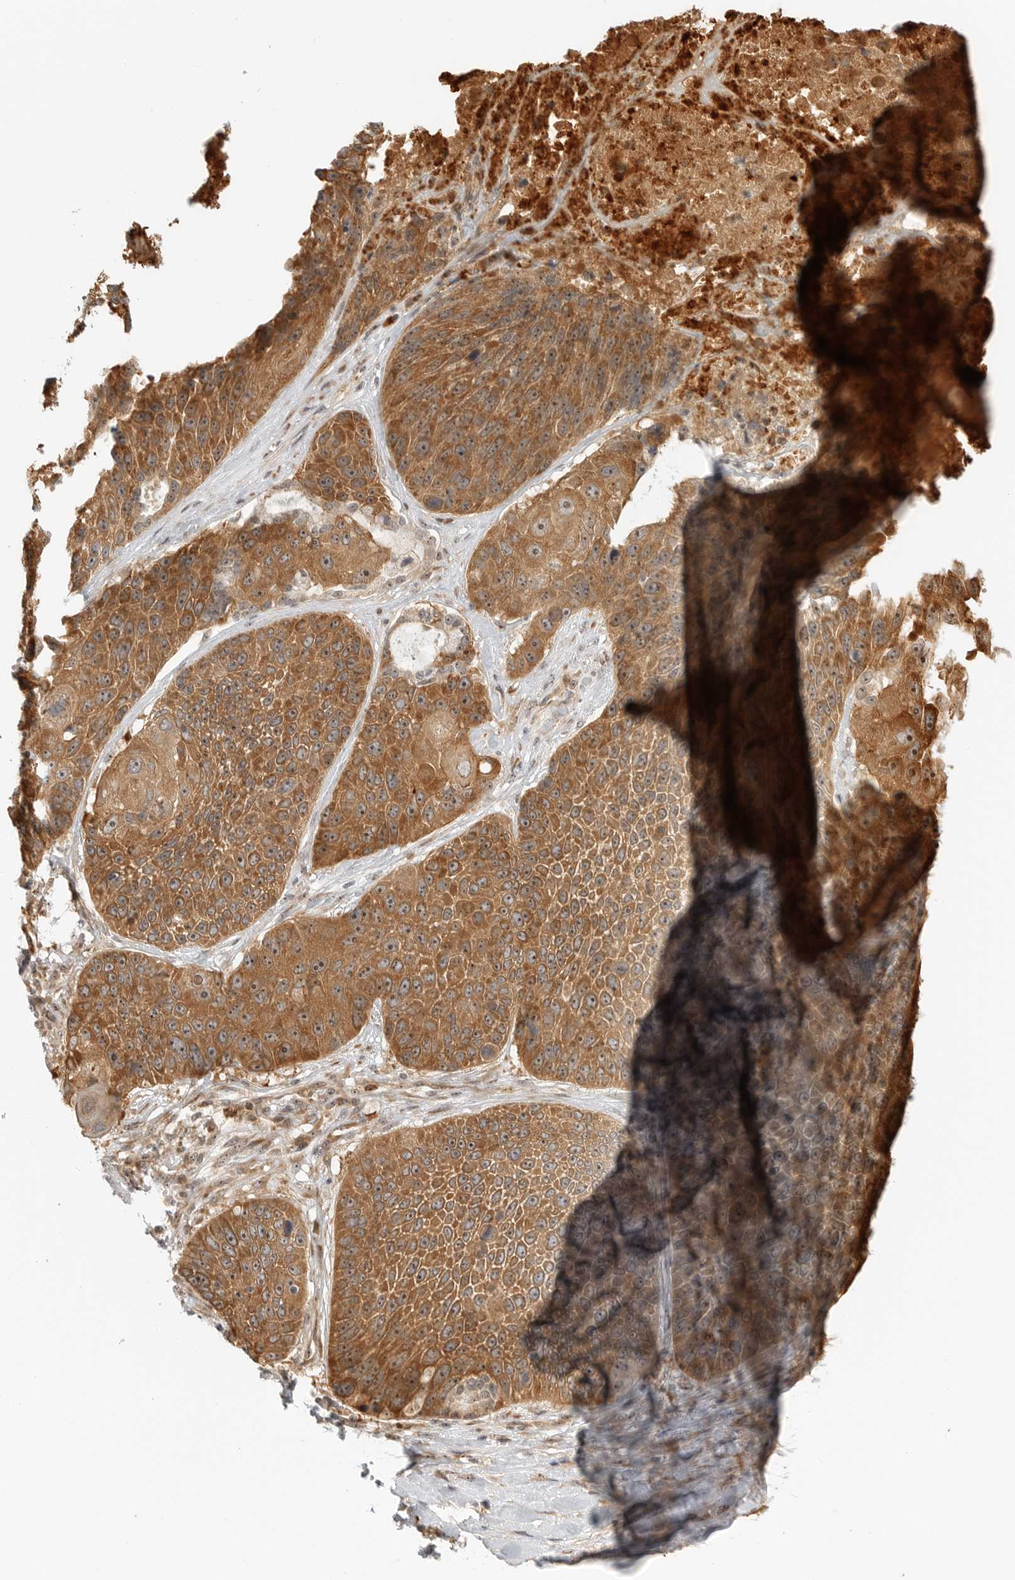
{"staining": {"intensity": "moderate", "quantity": ">75%", "location": "cytoplasmic/membranous,nuclear"}, "tissue": "lung cancer", "cell_type": "Tumor cells", "image_type": "cancer", "snomed": [{"axis": "morphology", "description": "Squamous cell carcinoma, NOS"}, {"axis": "topography", "description": "Lung"}], "caption": "About >75% of tumor cells in human lung cancer (squamous cell carcinoma) display moderate cytoplasmic/membranous and nuclear protein expression as visualized by brown immunohistochemical staining.", "gene": "DSCC1", "patient": {"sex": "male", "age": 61}}